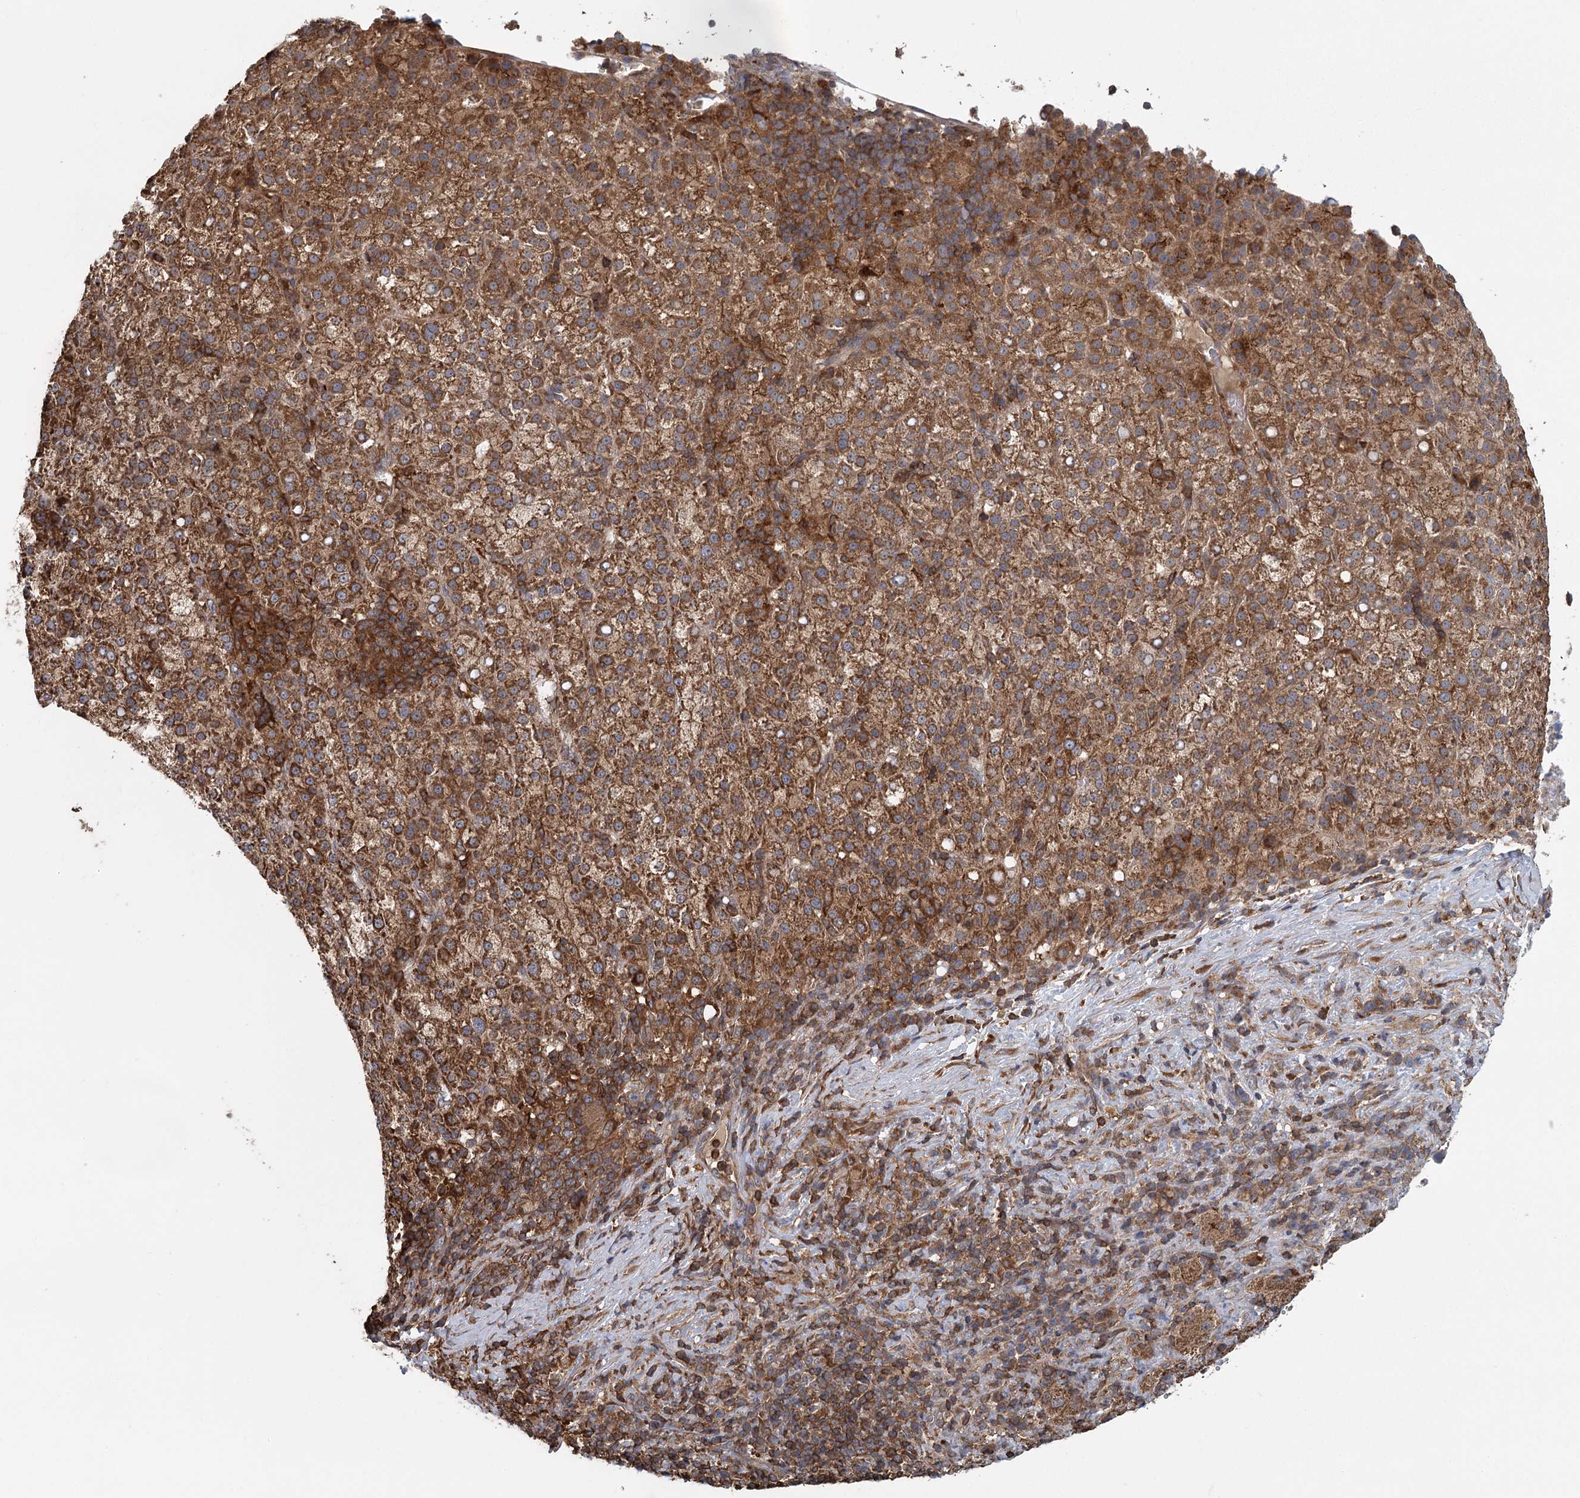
{"staining": {"intensity": "moderate", "quantity": ">75%", "location": "cytoplasmic/membranous"}, "tissue": "liver cancer", "cell_type": "Tumor cells", "image_type": "cancer", "snomed": [{"axis": "morphology", "description": "Carcinoma, Hepatocellular, NOS"}, {"axis": "topography", "description": "Liver"}], "caption": "Immunohistochemistry (IHC) (DAB) staining of hepatocellular carcinoma (liver) exhibits moderate cytoplasmic/membranous protein staining in about >75% of tumor cells.", "gene": "PLEKHA7", "patient": {"sex": "female", "age": 58}}